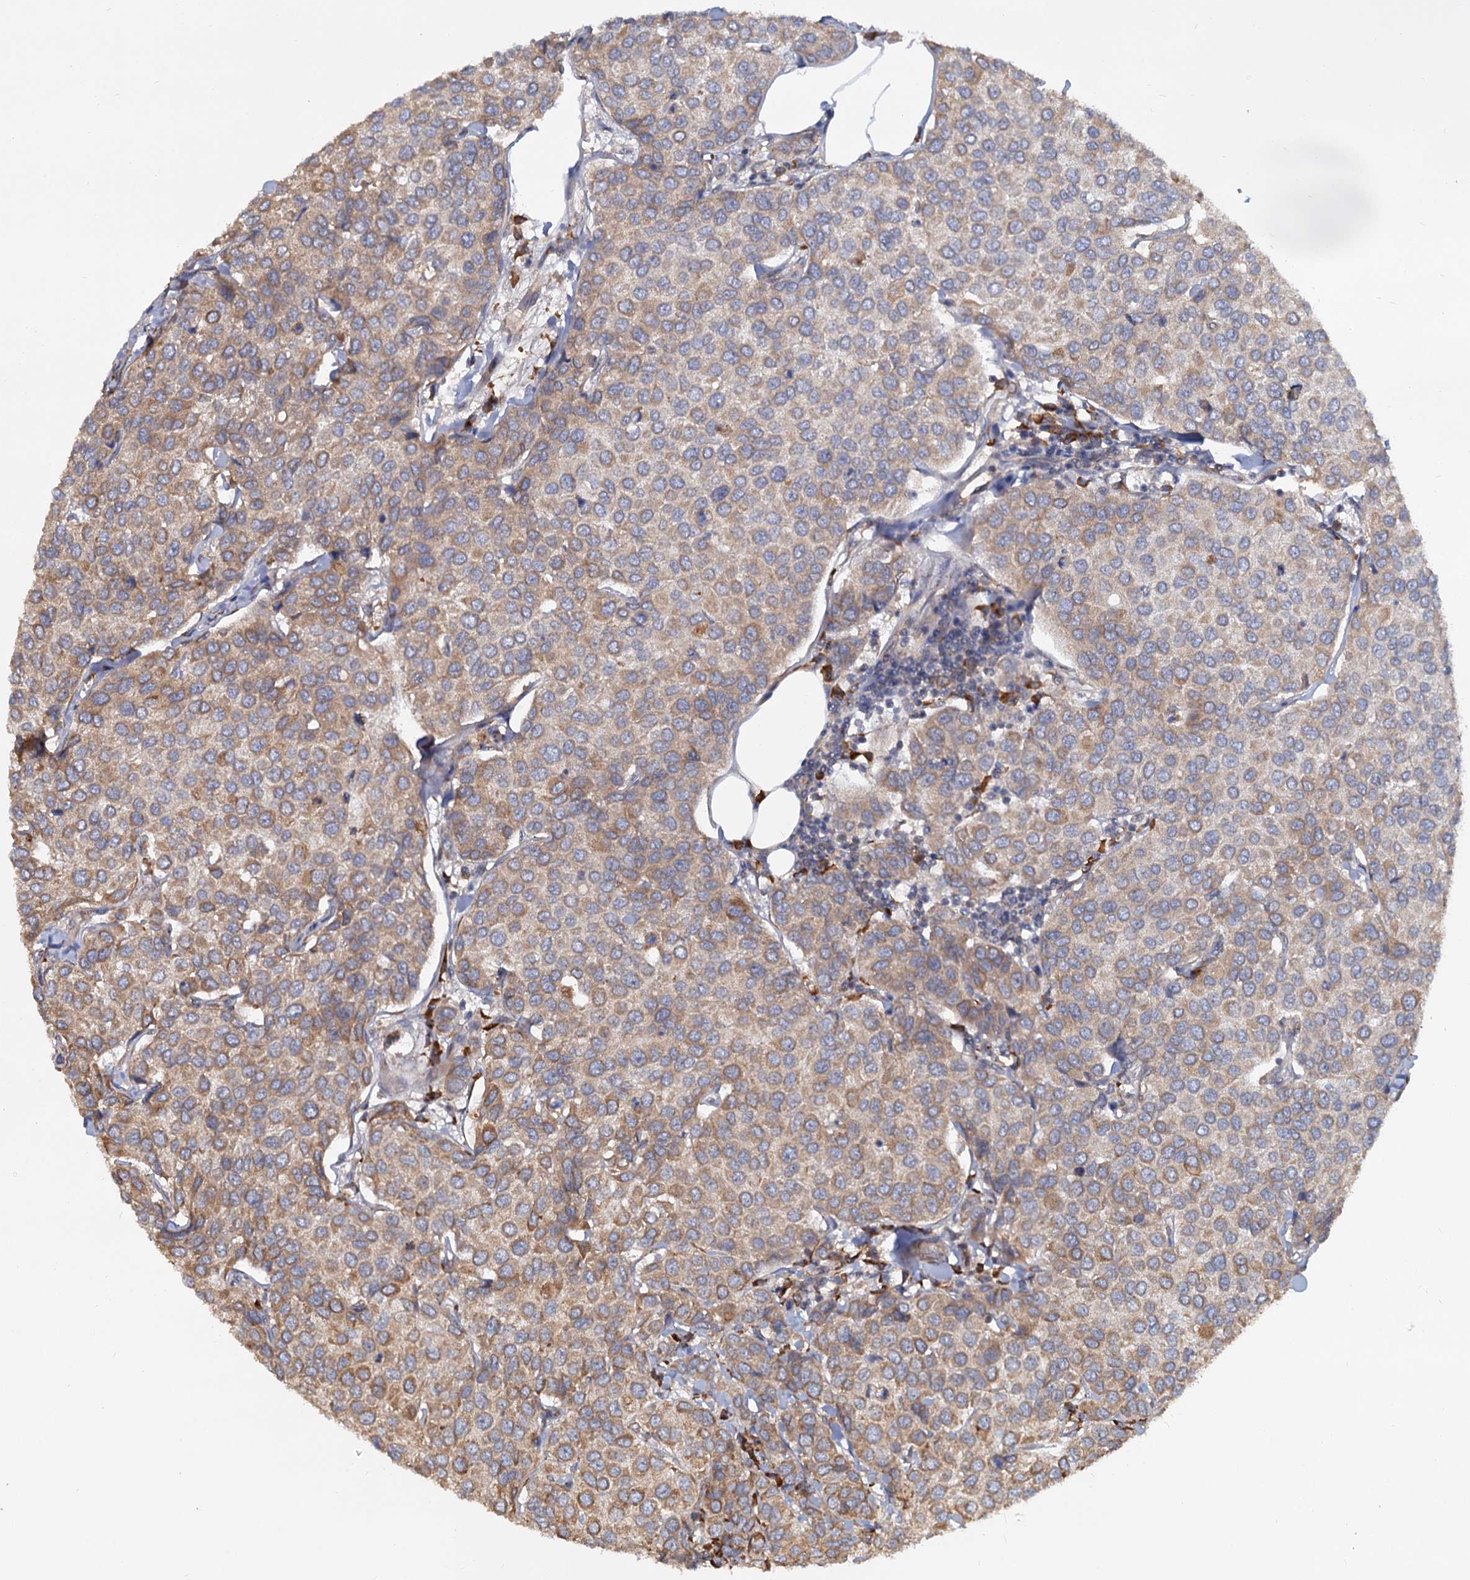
{"staining": {"intensity": "moderate", "quantity": ">75%", "location": "cytoplasmic/membranous"}, "tissue": "breast cancer", "cell_type": "Tumor cells", "image_type": "cancer", "snomed": [{"axis": "morphology", "description": "Duct carcinoma"}, {"axis": "topography", "description": "Breast"}], "caption": "Approximately >75% of tumor cells in breast cancer display moderate cytoplasmic/membranous protein staining as visualized by brown immunohistochemical staining.", "gene": "LRRC51", "patient": {"sex": "female", "age": 55}}